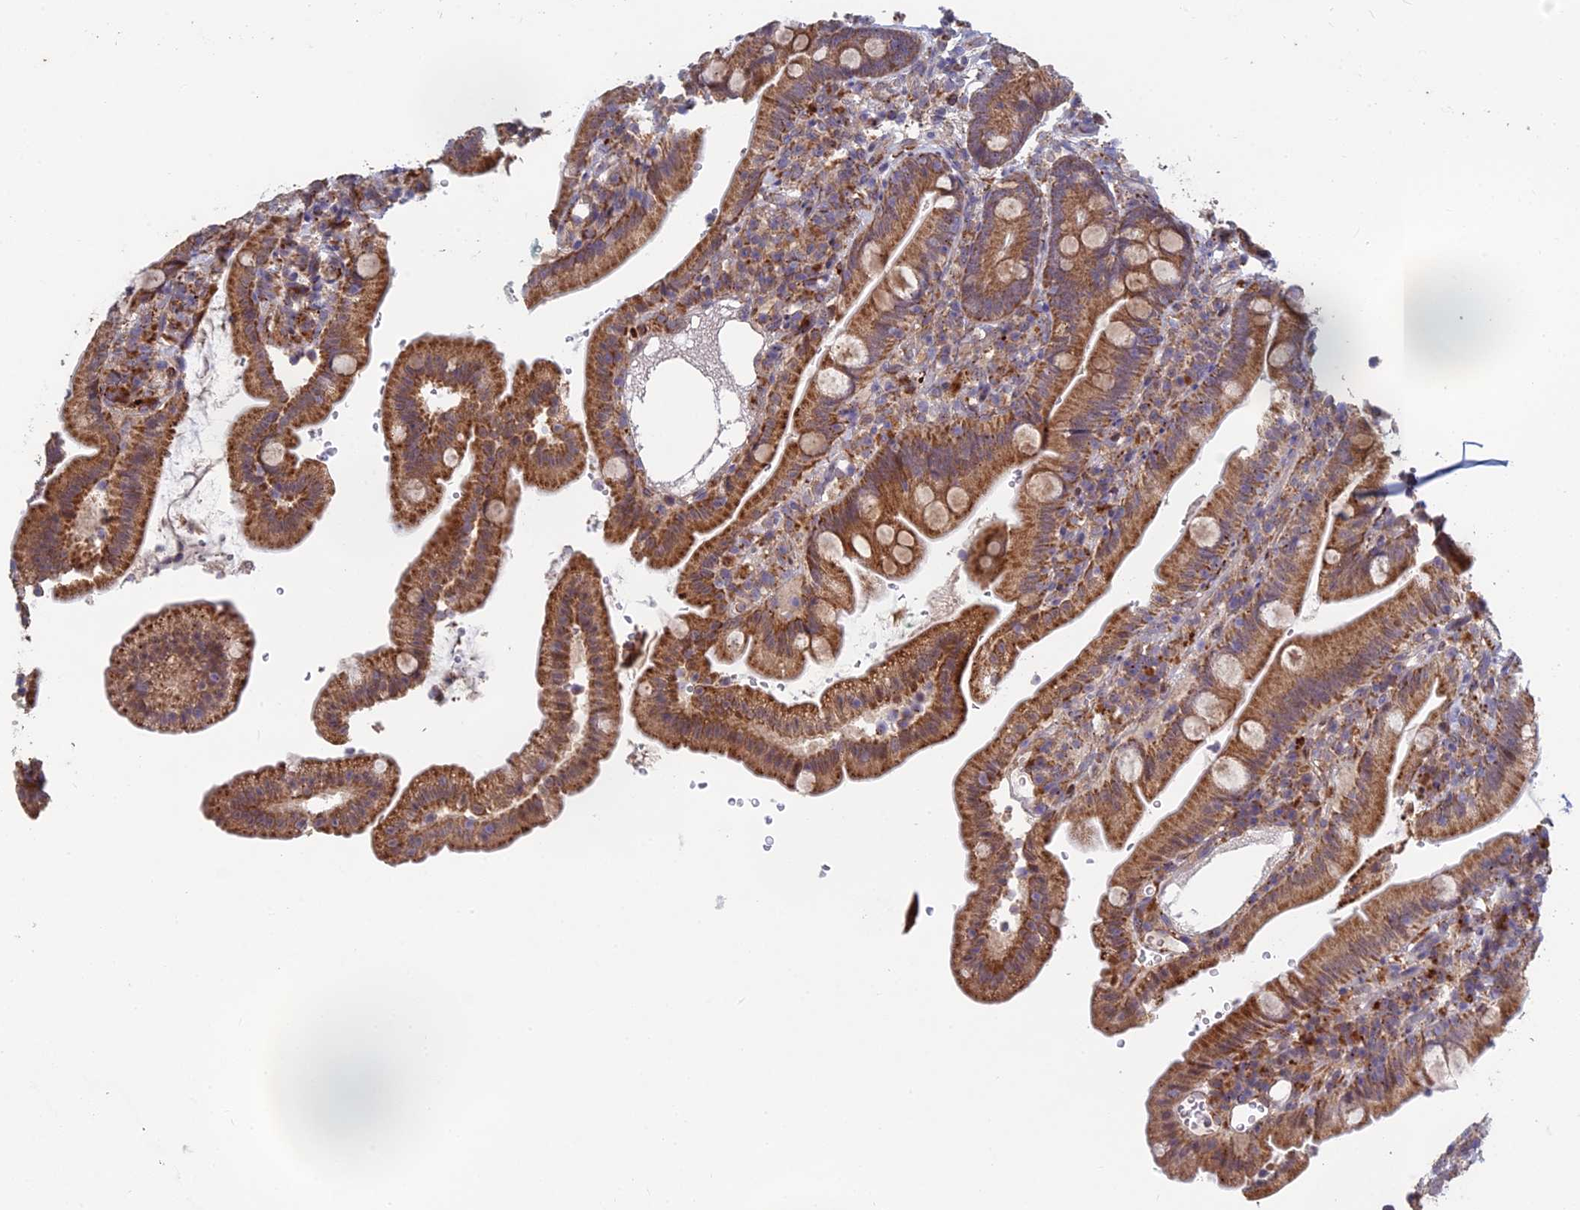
{"staining": {"intensity": "strong", "quantity": ">75%", "location": "cytoplasmic/membranous"}, "tissue": "duodenum", "cell_type": "Glandular cells", "image_type": "normal", "snomed": [{"axis": "morphology", "description": "Normal tissue, NOS"}, {"axis": "topography", "description": "Duodenum"}], "caption": "Immunohistochemical staining of unremarkable duodenum reveals strong cytoplasmic/membranous protein expression in about >75% of glandular cells.", "gene": "FOXS1", "patient": {"sex": "female", "age": 67}}